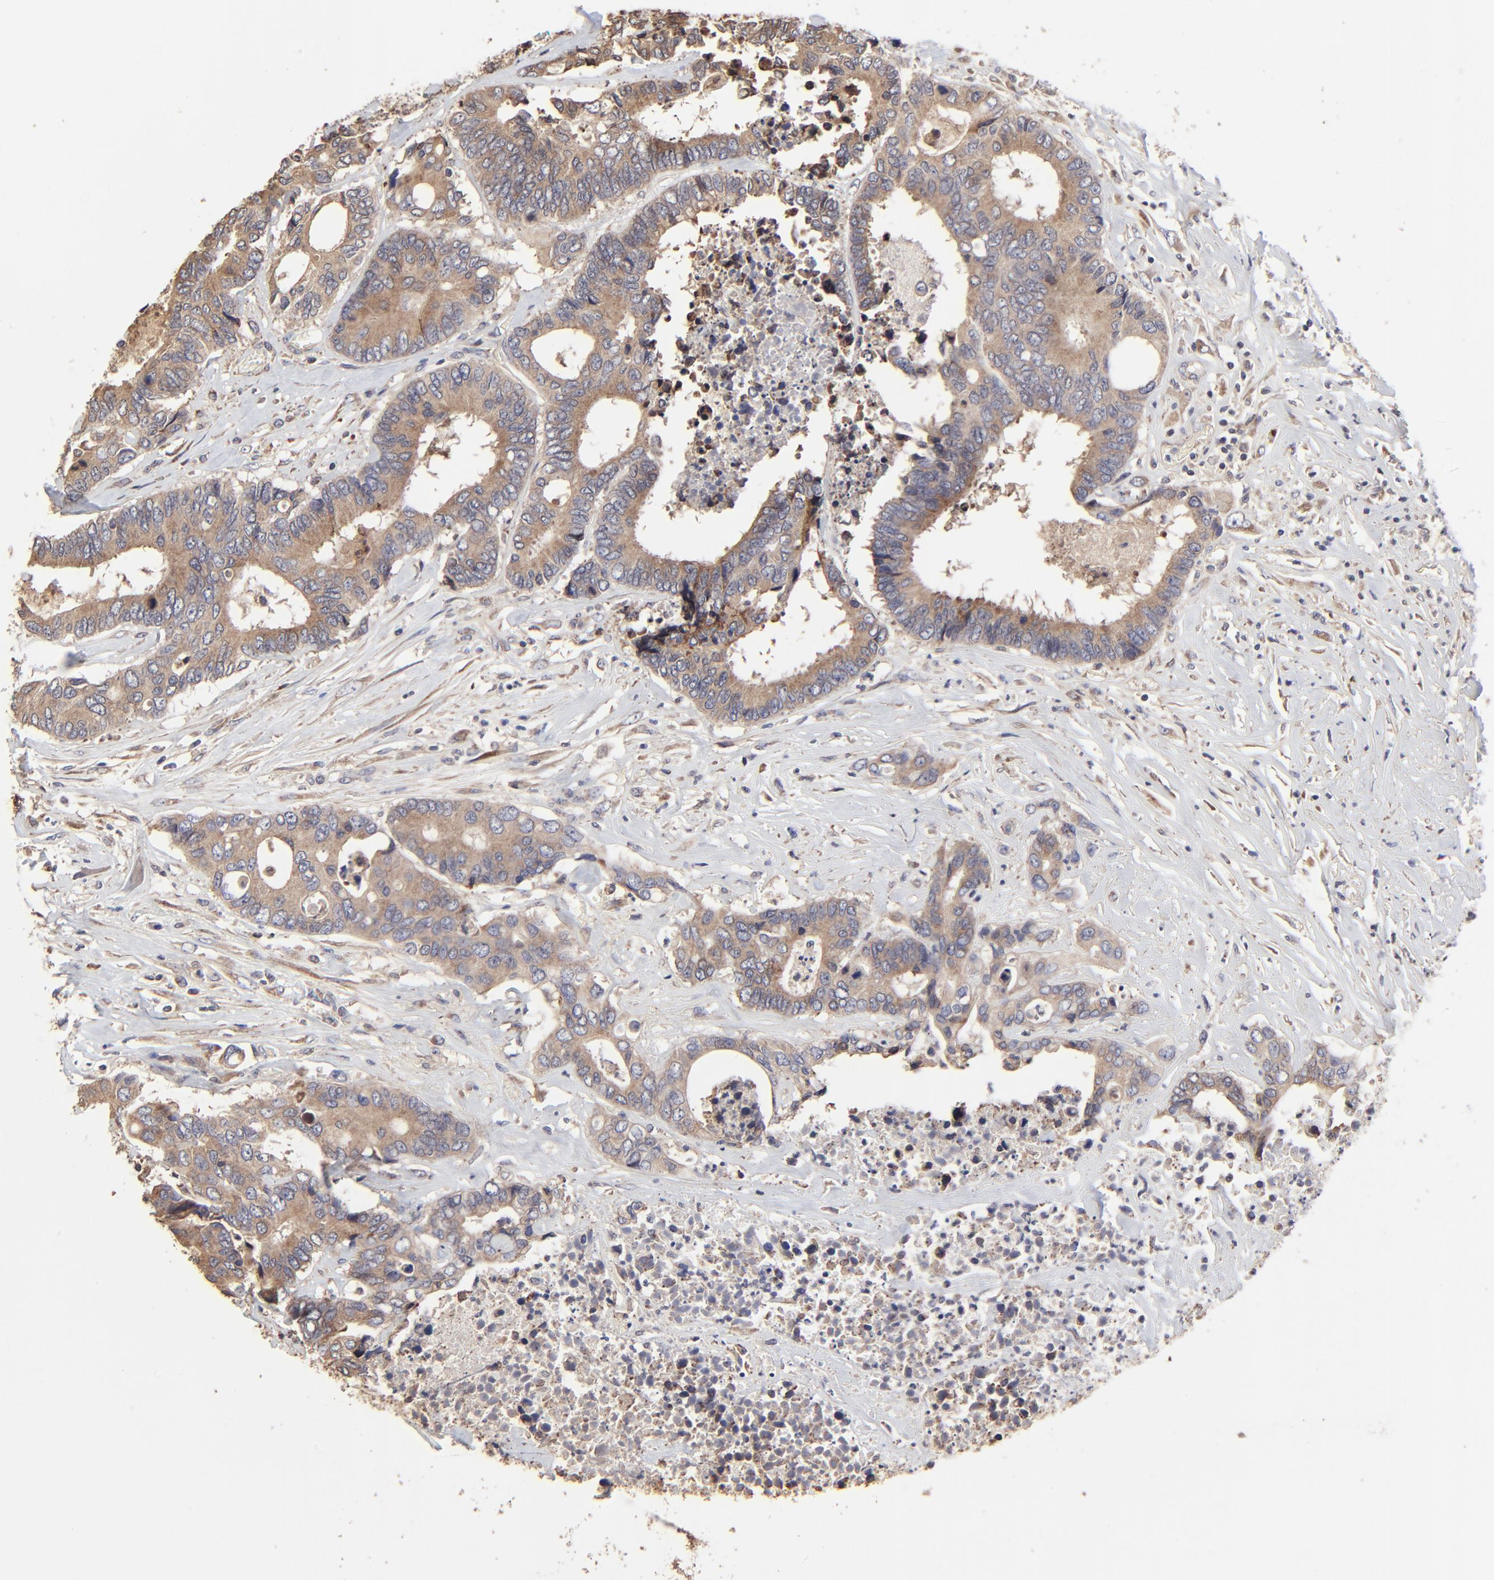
{"staining": {"intensity": "moderate", "quantity": "25%-75%", "location": "cytoplasmic/membranous"}, "tissue": "colorectal cancer", "cell_type": "Tumor cells", "image_type": "cancer", "snomed": [{"axis": "morphology", "description": "Adenocarcinoma, NOS"}, {"axis": "topography", "description": "Rectum"}], "caption": "IHC image of human colorectal cancer stained for a protein (brown), which reveals medium levels of moderate cytoplasmic/membranous staining in approximately 25%-75% of tumor cells.", "gene": "ELP2", "patient": {"sex": "male", "age": 55}}